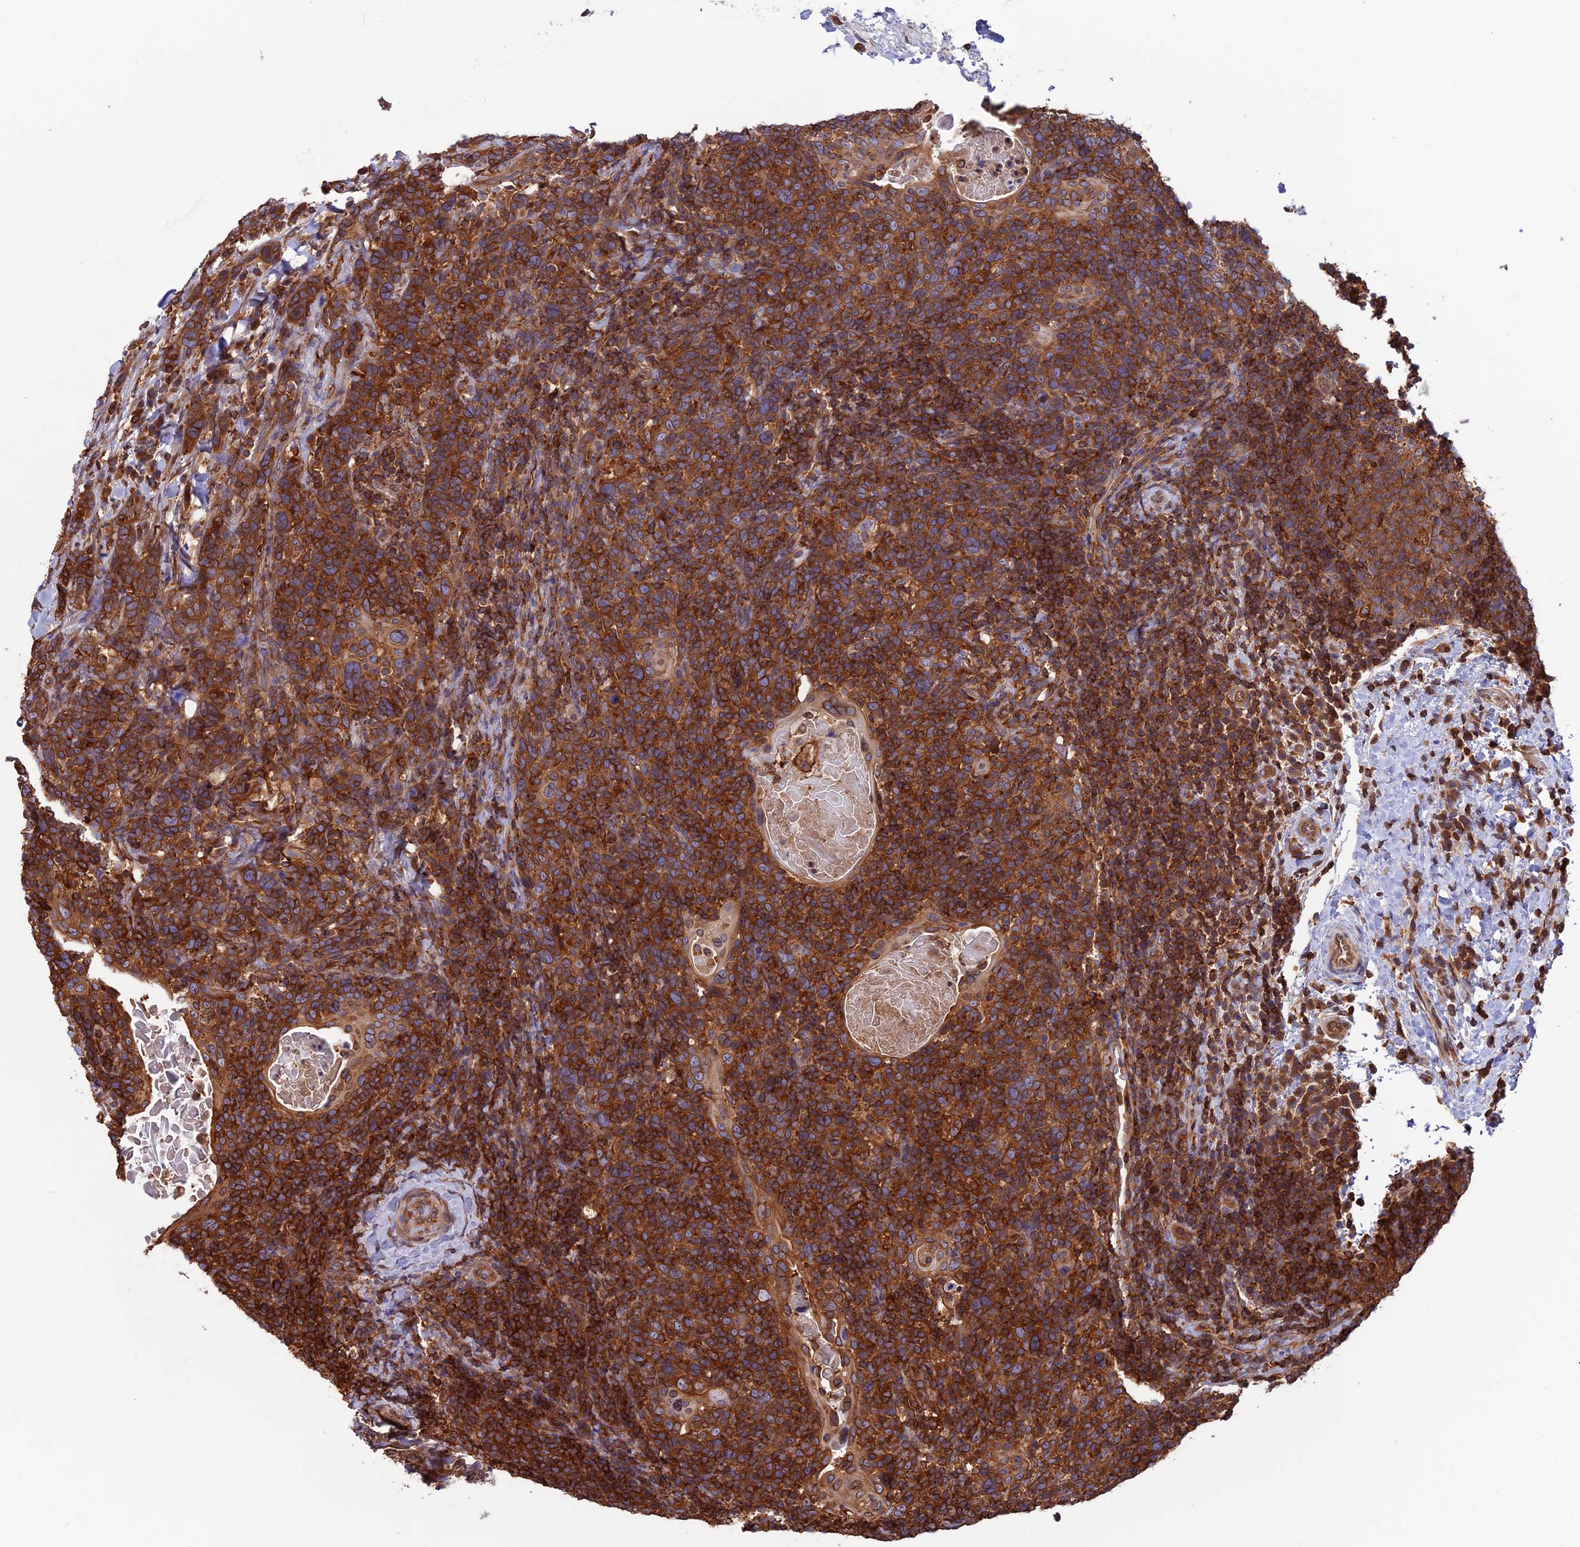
{"staining": {"intensity": "strong", "quantity": ">75%", "location": "cytoplasmic/membranous"}, "tissue": "head and neck cancer", "cell_type": "Tumor cells", "image_type": "cancer", "snomed": [{"axis": "morphology", "description": "Squamous cell carcinoma, NOS"}, {"axis": "morphology", "description": "Squamous cell carcinoma, metastatic, NOS"}, {"axis": "topography", "description": "Lymph node"}, {"axis": "topography", "description": "Head-Neck"}], "caption": "An image of head and neck squamous cell carcinoma stained for a protein exhibits strong cytoplasmic/membranous brown staining in tumor cells.", "gene": "WDR1", "patient": {"sex": "male", "age": 62}}